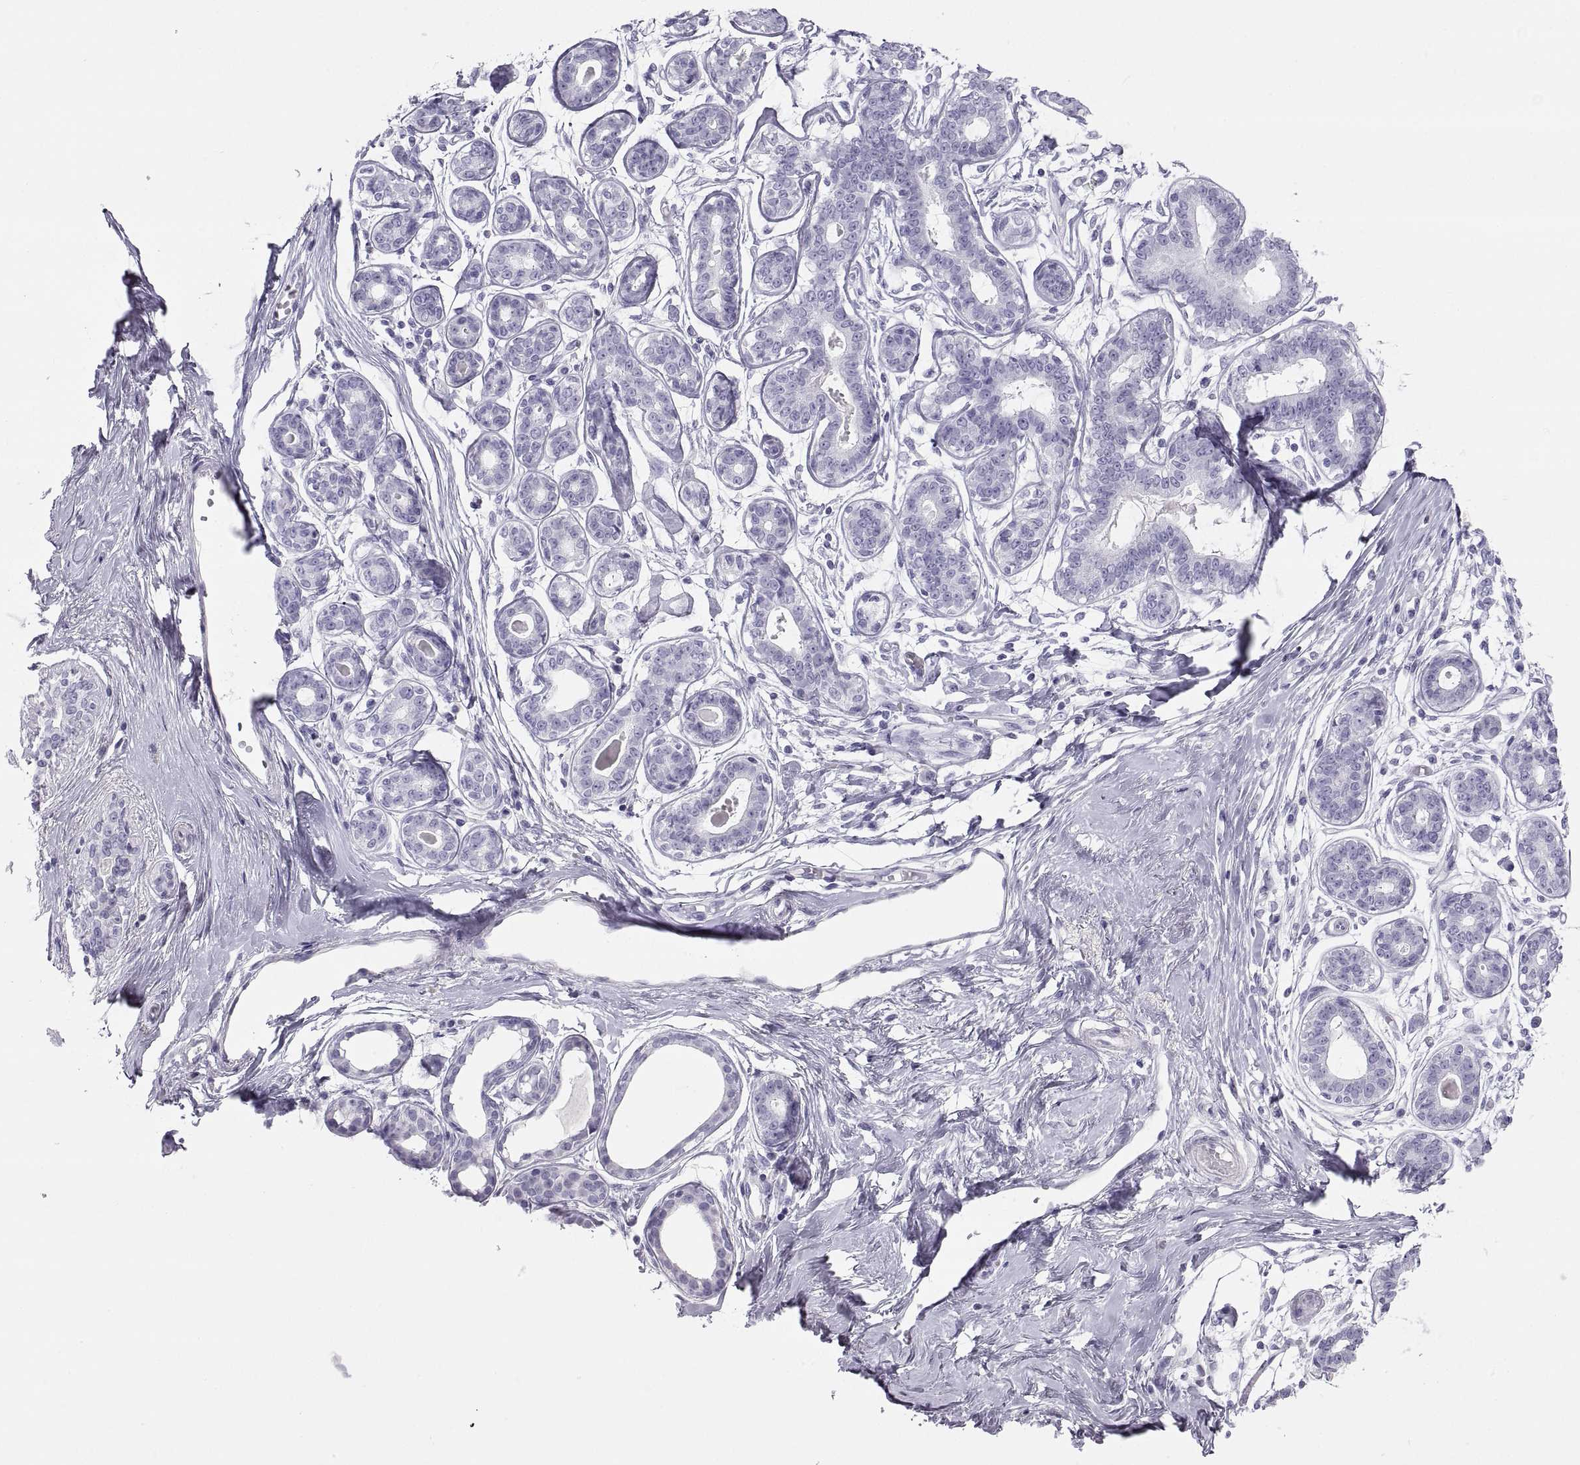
{"staining": {"intensity": "negative", "quantity": "none", "location": "none"}, "tissue": "breast", "cell_type": "Adipocytes", "image_type": "normal", "snomed": [{"axis": "morphology", "description": "Normal tissue, NOS"}, {"axis": "topography", "description": "Skin"}, {"axis": "topography", "description": "Breast"}], "caption": "IHC of benign breast reveals no positivity in adipocytes. Nuclei are stained in blue.", "gene": "SEMG1", "patient": {"sex": "female", "age": 43}}